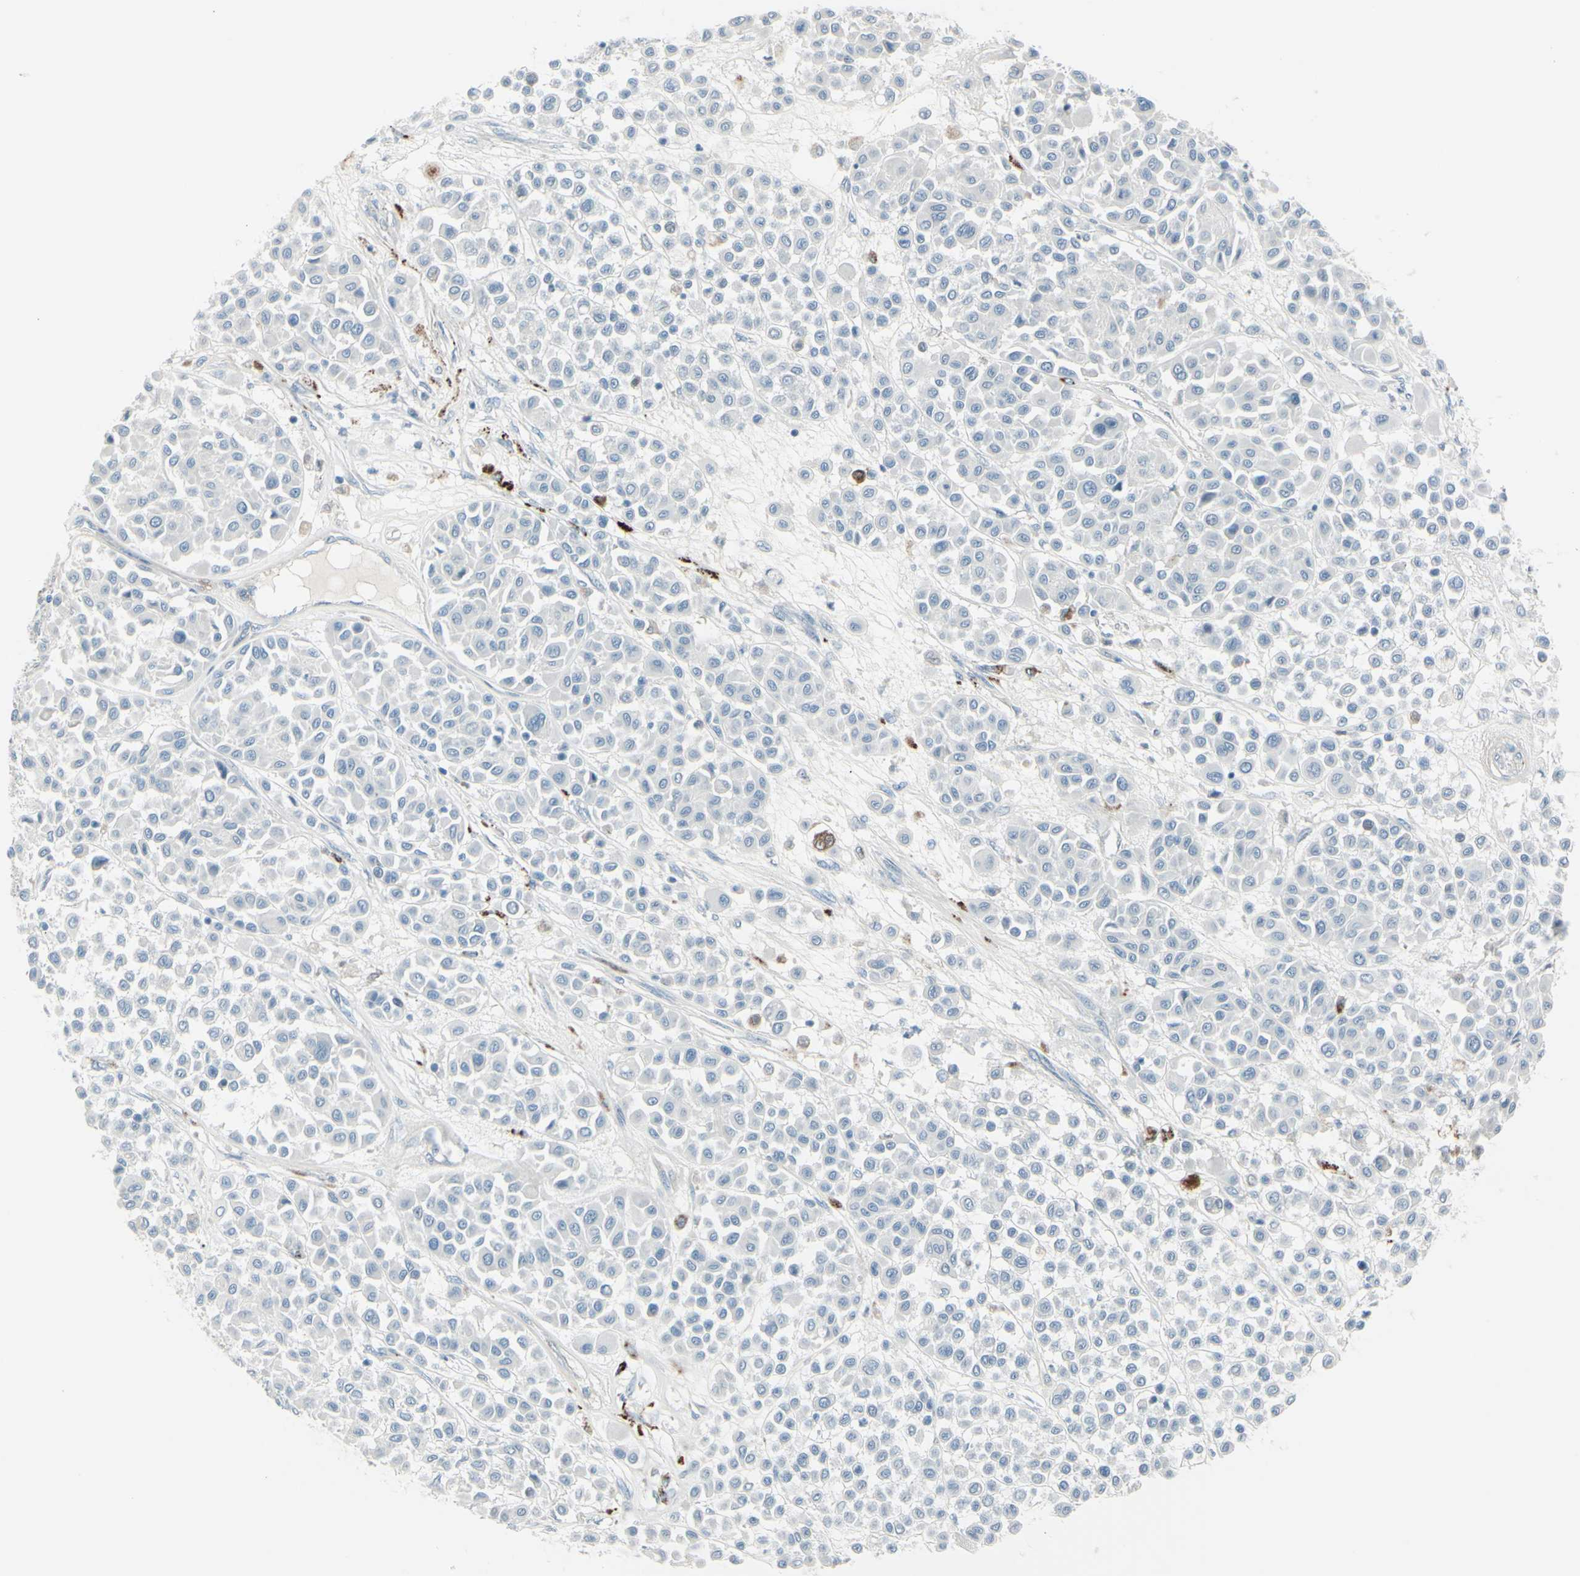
{"staining": {"intensity": "negative", "quantity": "none", "location": "none"}, "tissue": "melanoma", "cell_type": "Tumor cells", "image_type": "cancer", "snomed": [{"axis": "morphology", "description": "Malignant melanoma, Metastatic site"}, {"axis": "topography", "description": "Soft tissue"}], "caption": "Tumor cells show no significant protein positivity in malignant melanoma (metastatic site).", "gene": "GPR34", "patient": {"sex": "male", "age": 41}}